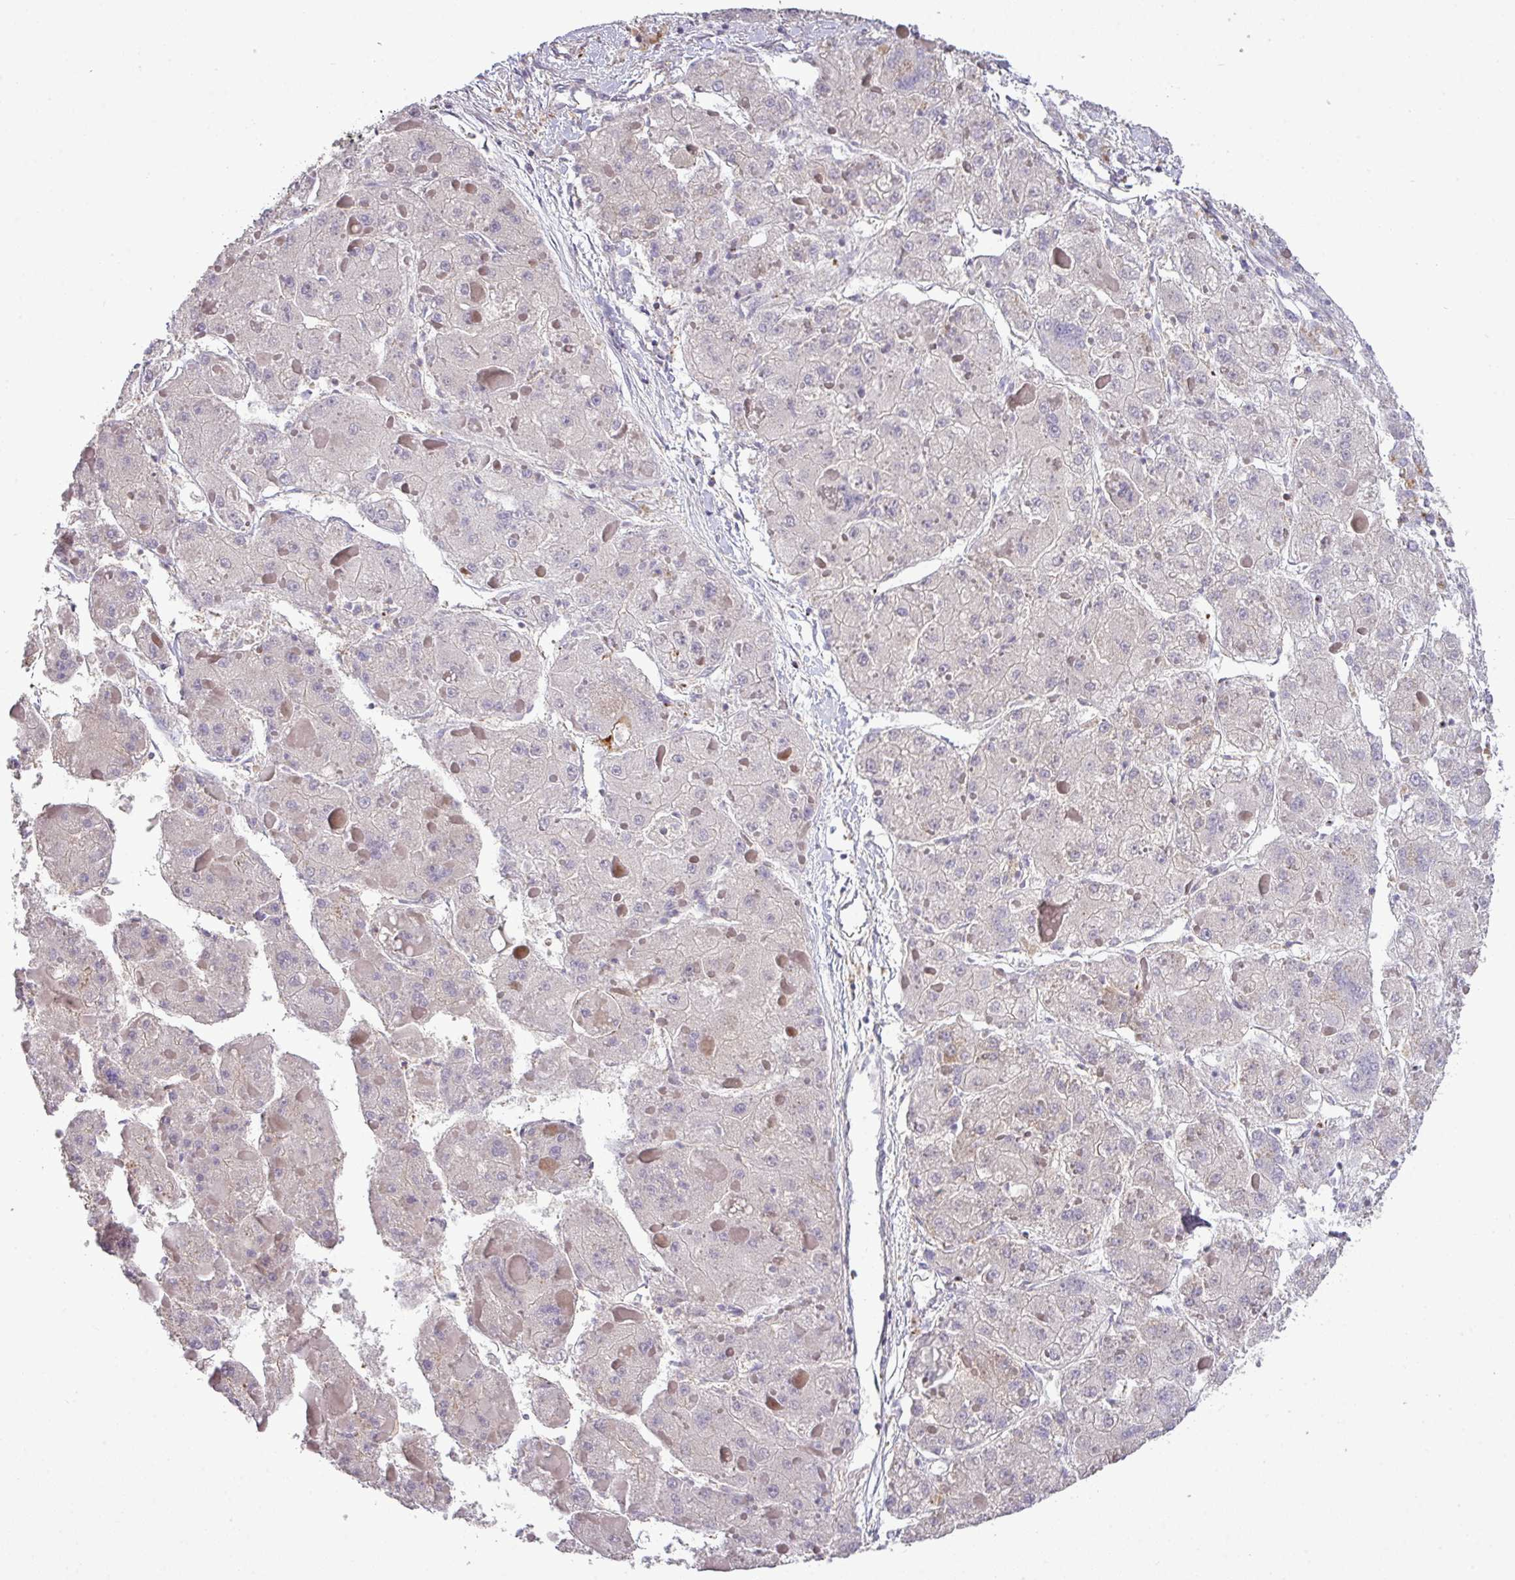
{"staining": {"intensity": "negative", "quantity": "none", "location": "none"}, "tissue": "liver cancer", "cell_type": "Tumor cells", "image_type": "cancer", "snomed": [{"axis": "morphology", "description": "Carcinoma, Hepatocellular, NOS"}, {"axis": "topography", "description": "Liver"}], "caption": "High power microscopy image of an IHC photomicrograph of hepatocellular carcinoma (liver), revealing no significant staining in tumor cells.", "gene": "TPRA1", "patient": {"sex": "female", "age": 73}}